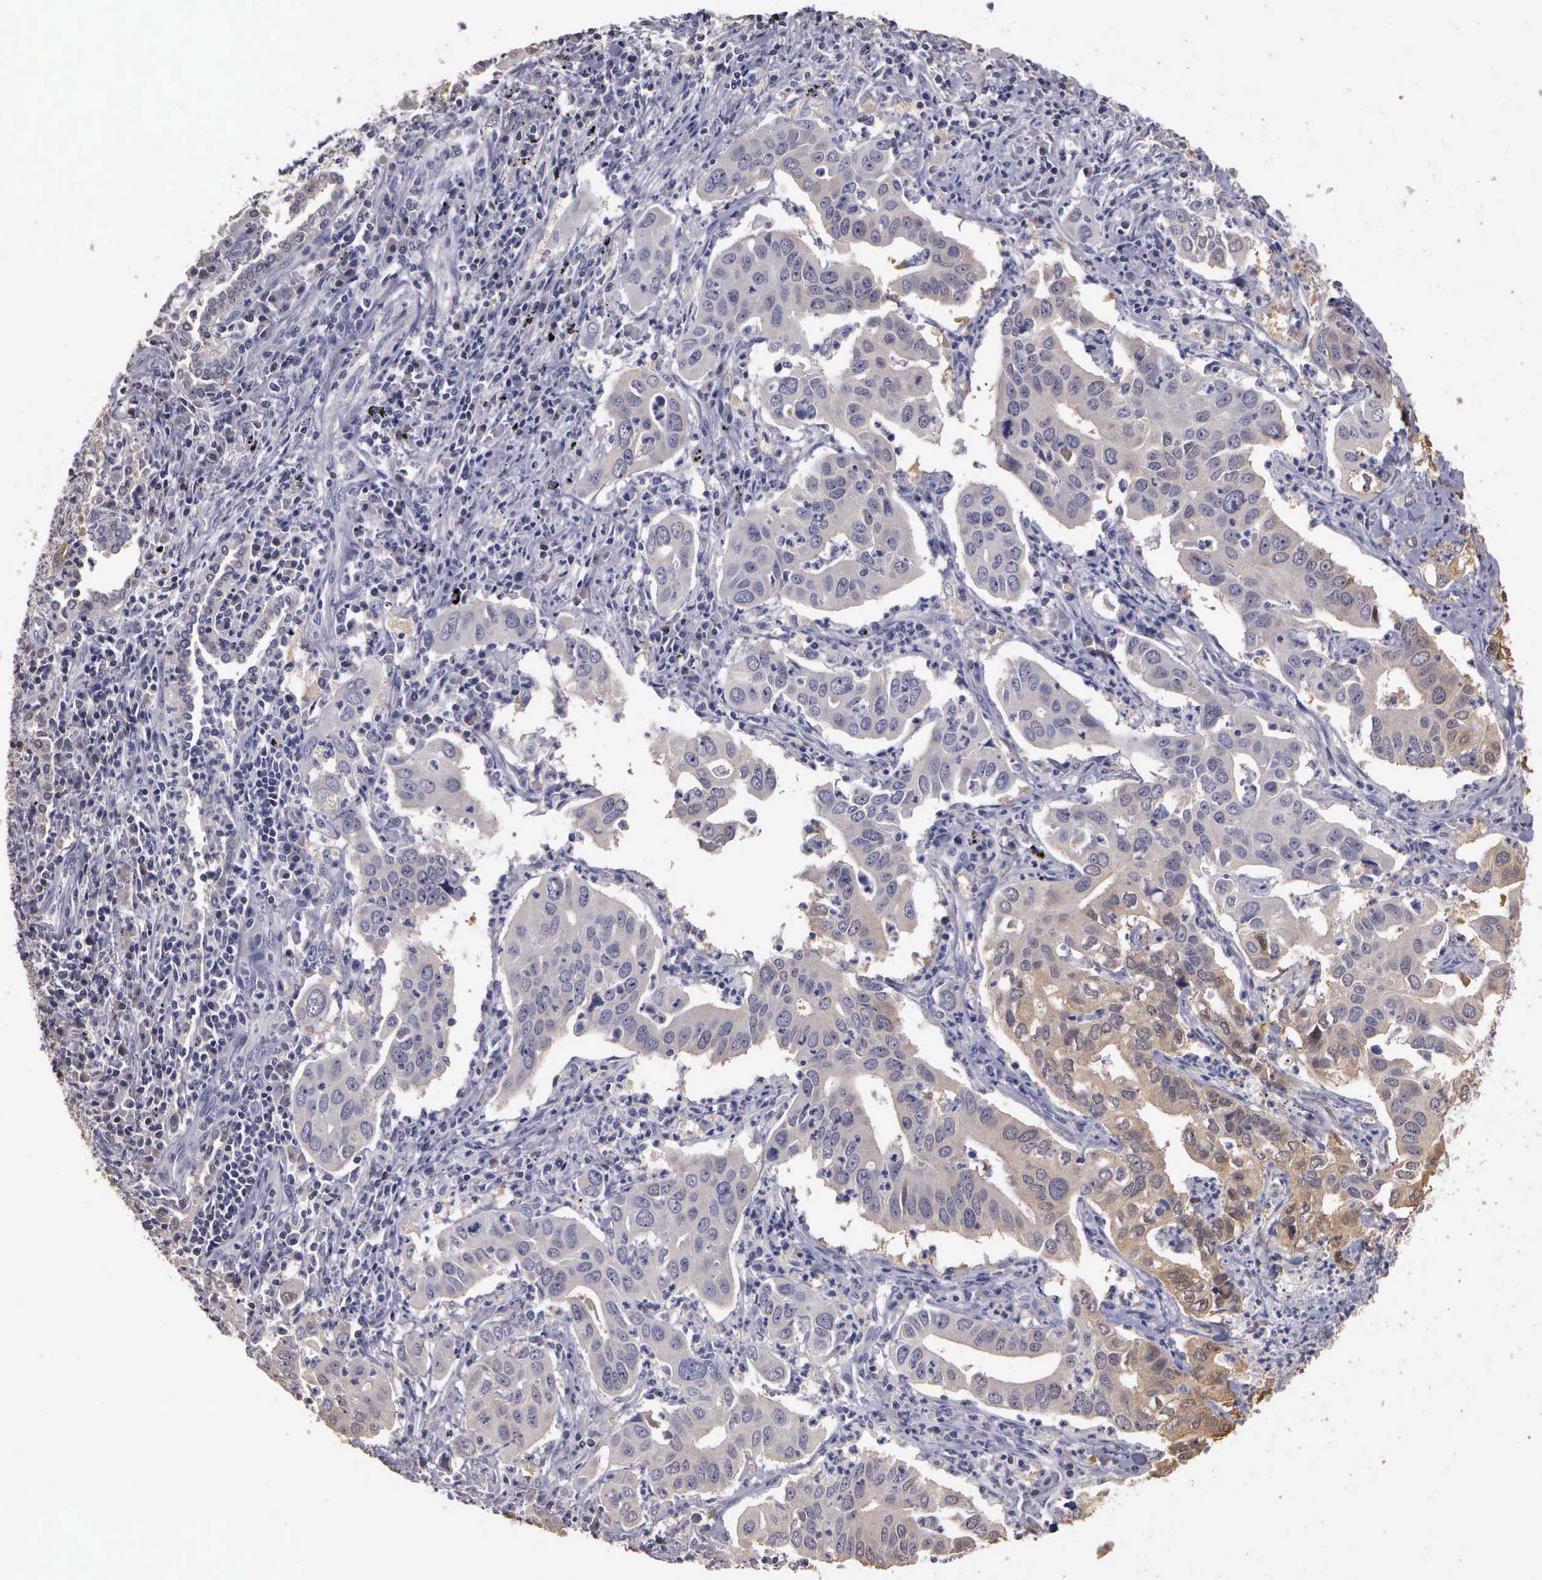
{"staining": {"intensity": "weak", "quantity": "25%-75%", "location": "cytoplasmic/membranous"}, "tissue": "lung cancer", "cell_type": "Tumor cells", "image_type": "cancer", "snomed": [{"axis": "morphology", "description": "Adenocarcinoma, NOS"}, {"axis": "topography", "description": "Lung"}], "caption": "IHC histopathology image of neoplastic tissue: human adenocarcinoma (lung) stained using immunohistochemistry (IHC) reveals low levels of weak protein expression localized specifically in the cytoplasmic/membranous of tumor cells, appearing as a cytoplasmic/membranous brown color.", "gene": "ENO3", "patient": {"sex": "male", "age": 48}}